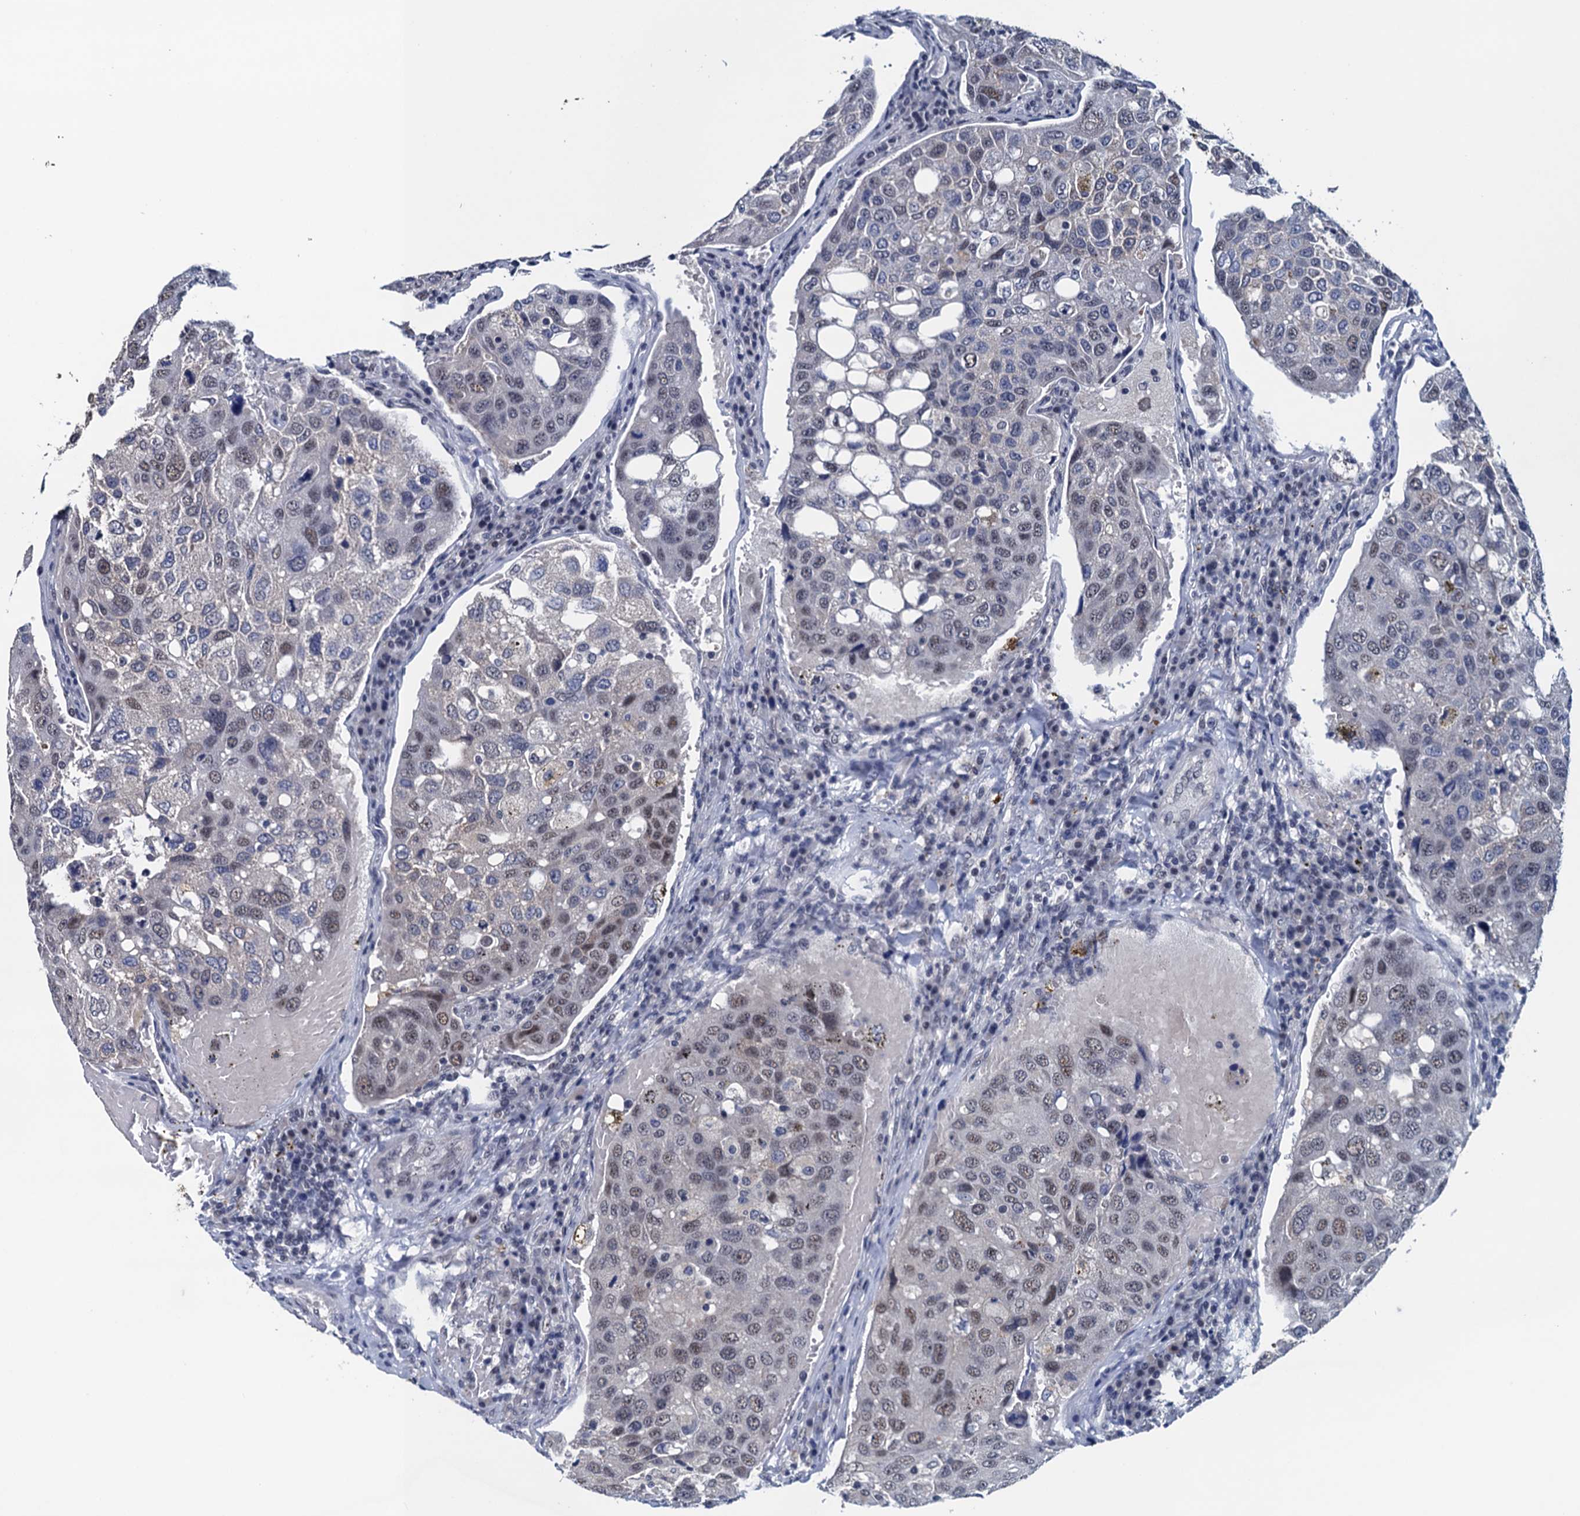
{"staining": {"intensity": "weak", "quantity": "25%-75%", "location": "nuclear"}, "tissue": "urothelial cancer", "cell_type": "Tumor cells", "image_type": "cancer", "snomed": [{"axis": "morphology", "description": "Urothelial carcinoma, High grade"}, {"axis": "topography", "description": "Lymph node"}, {"axis": "topography", "description": "Urinary bladder"}], "caption": "Urothelial carcinoma (high-grade) was stained to show a protein in brown. There is low levels of weak nuclear positivity in approximately 25%-75% of tumor cells.", "gene": "FNBP4", "patient": {"sex": "male", "age": 51}}